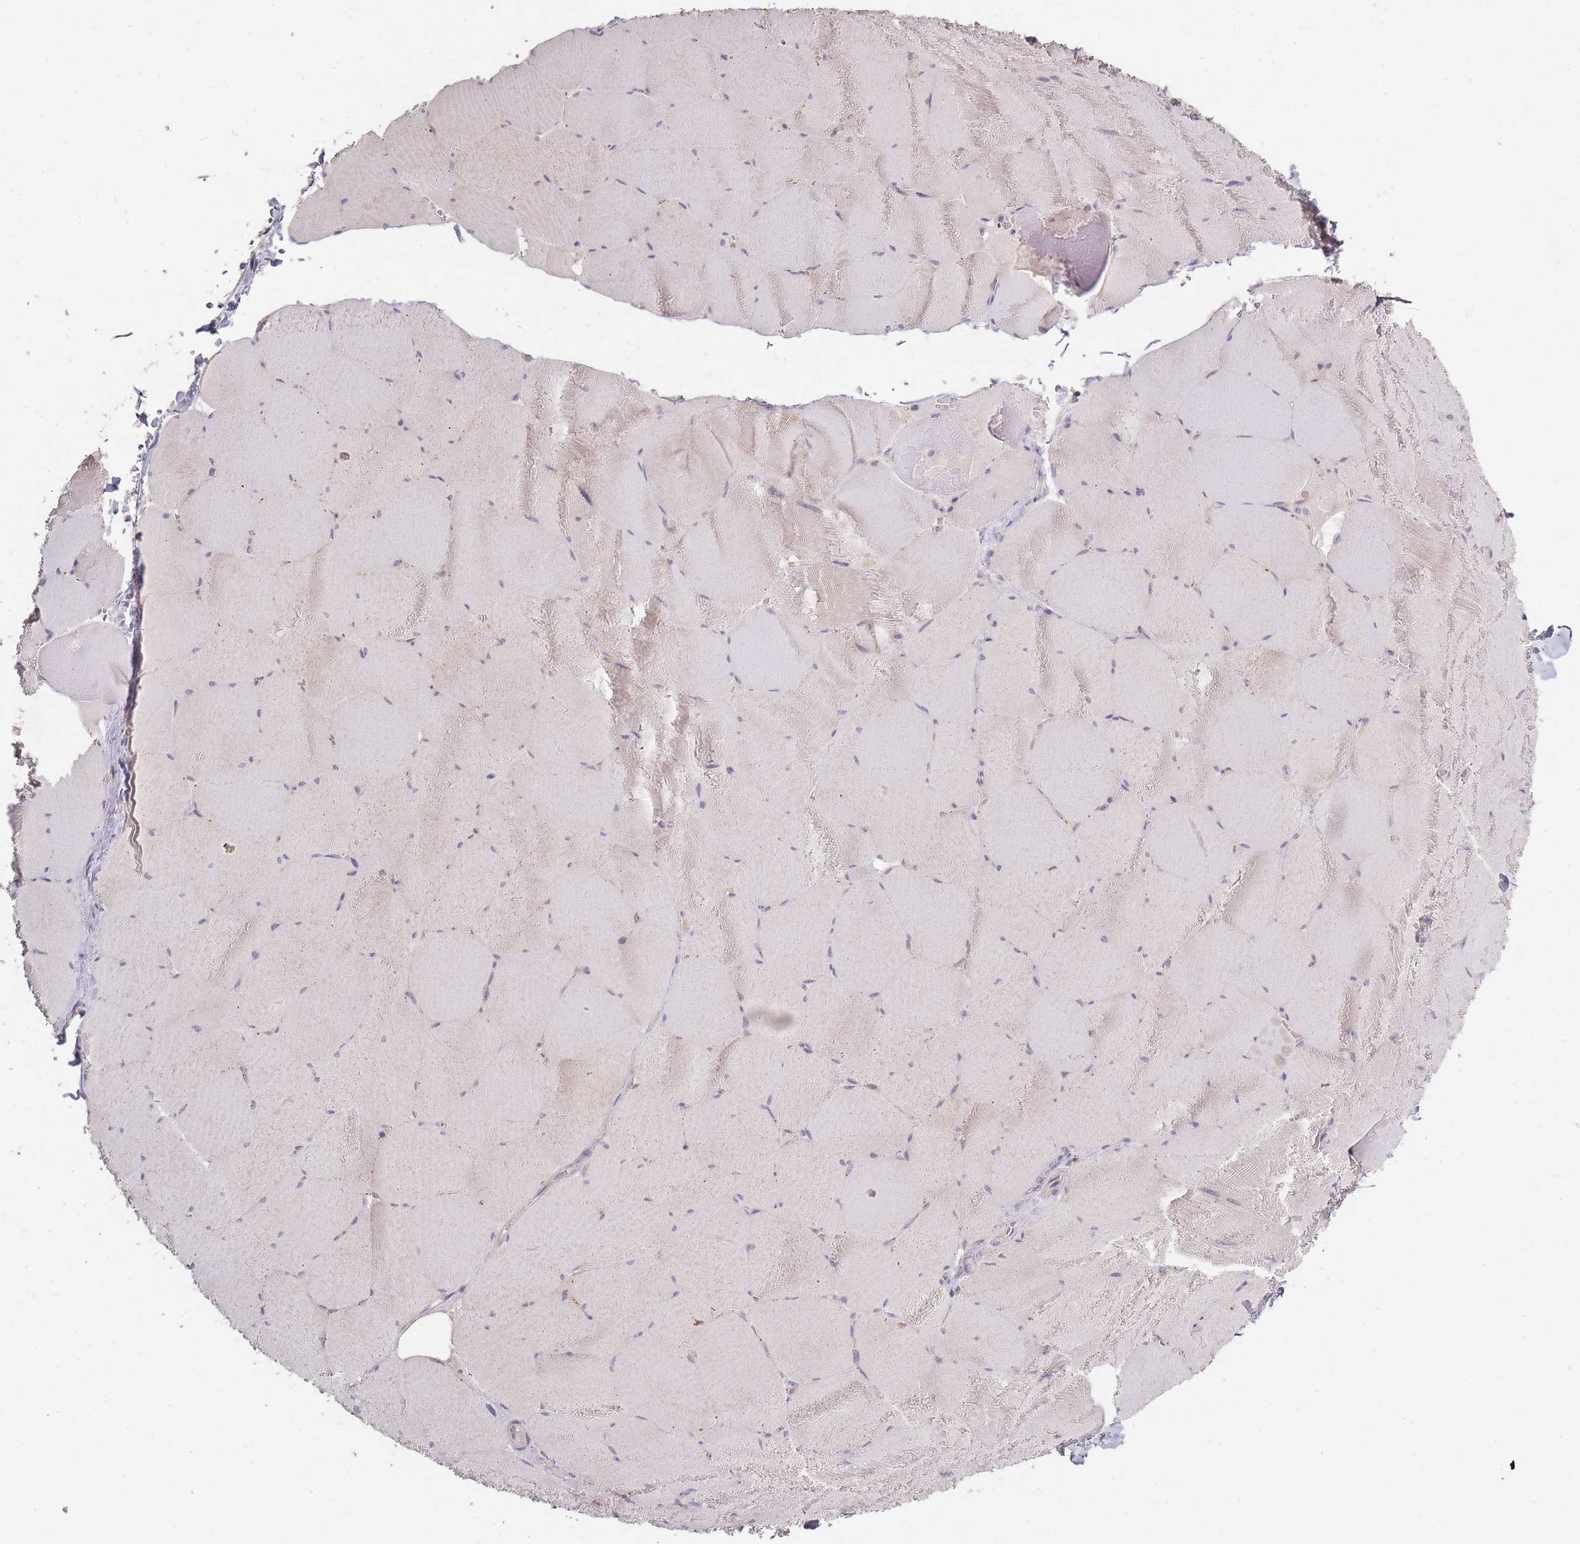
{"staining": {"intensity": "weak", "quantity": "25%-75%", "location": "cytoplasmic/membranous"}, "tissue": "skeletal muscle", "cell_type": "Myocytes", "image_type": "normal", "snomed": [{"axis": "morphology", "description": "Normal tissue, NOS"}, {"axis": "topography", "description": "Skeletal muscle"}, {"axis": "topography", "description": "Head-Neck"}], "caption": "Skeletal muscle stained for a protein reveals weak cytoplasmic/membranous positivity in myocytes. Nuclei are stained in blue.", "gene": "SMIM14", "patient": {"sex": "male", "age": 66}}